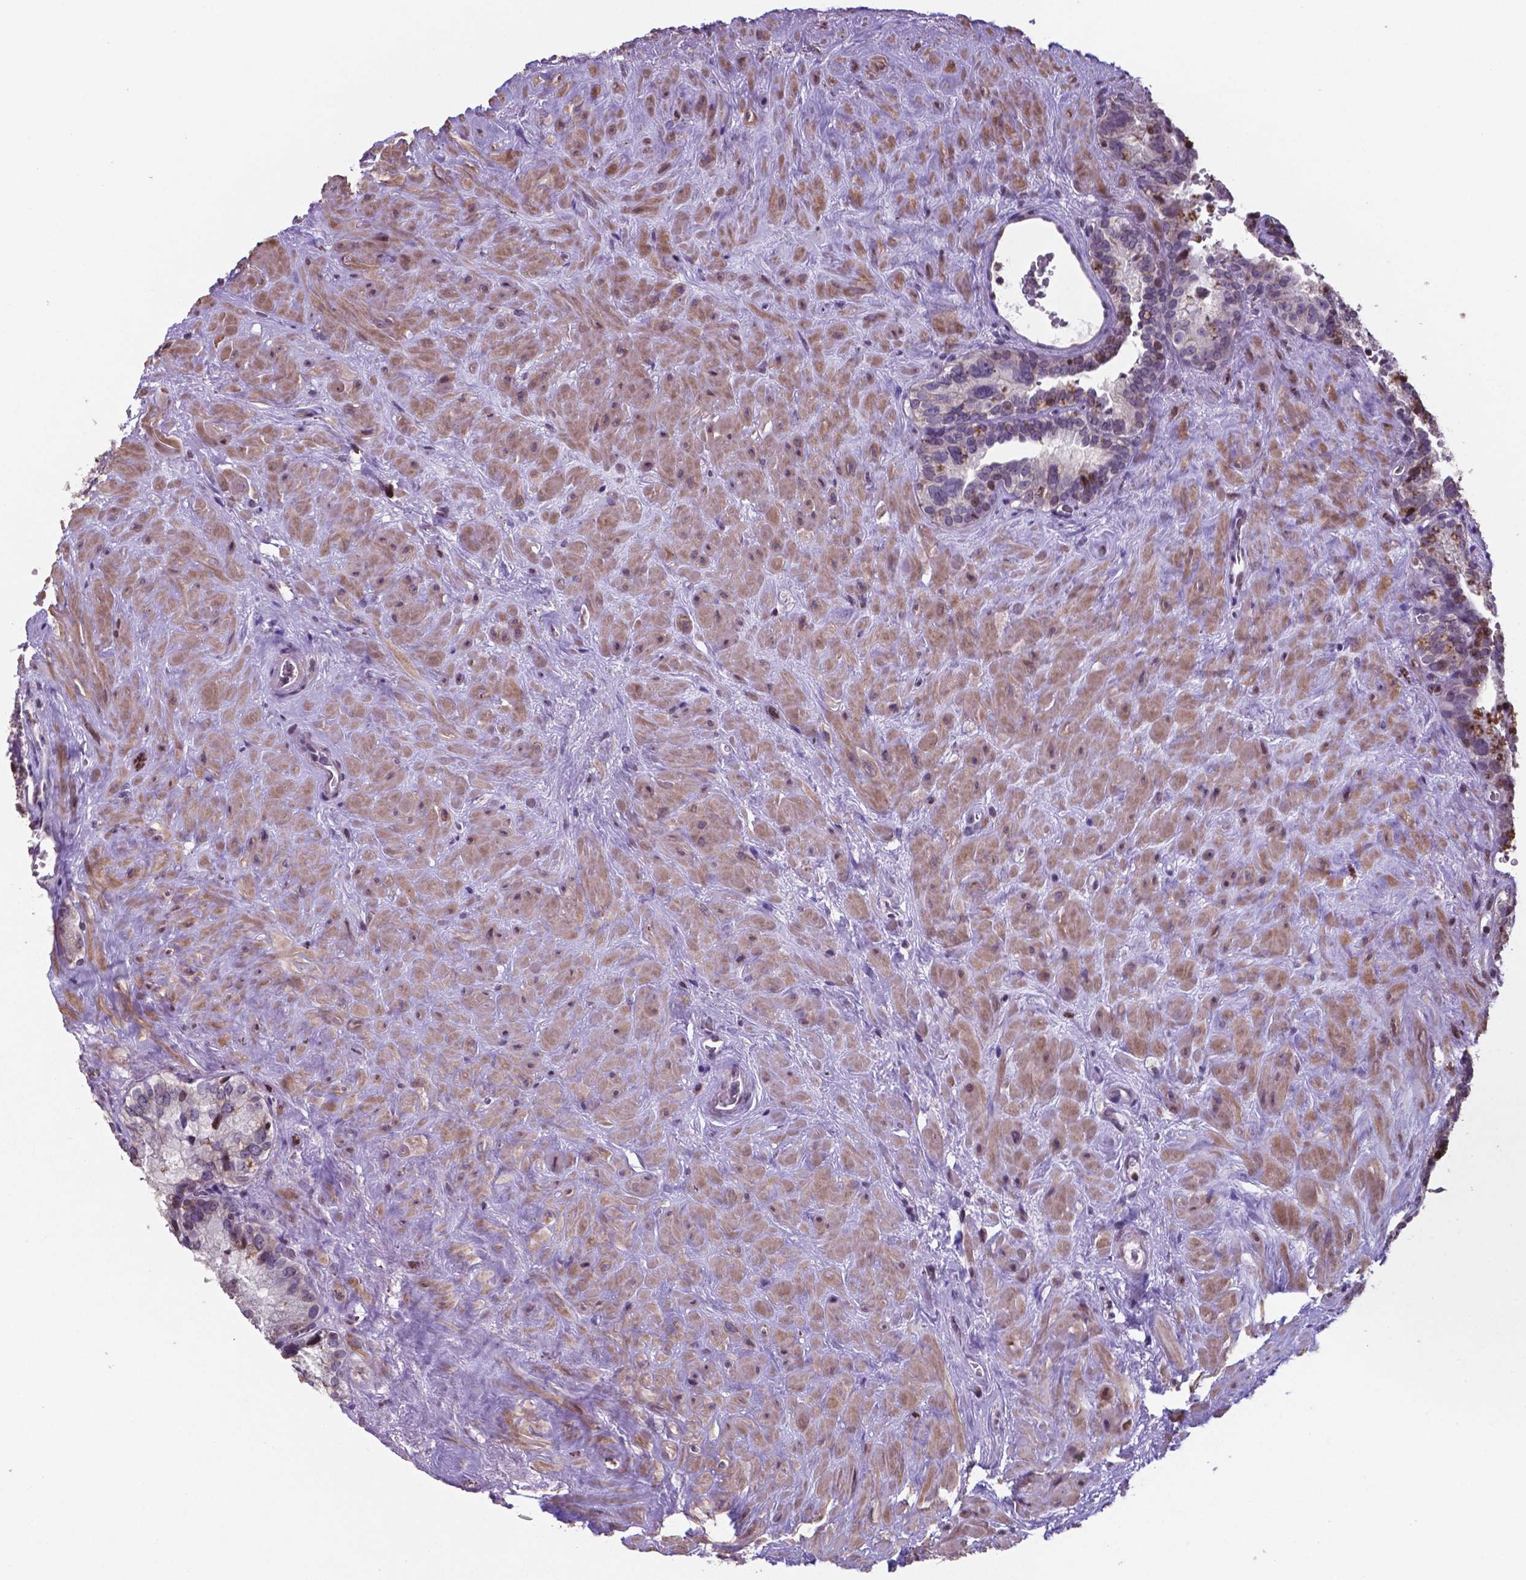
{"staining": {"intensity": "negative", "quantity": "none", "location": "none"}, "tissue": "seminal vesicle", "cell_type": "Glandular cells", "image_type": "normal", "snomed": [{"axis": "morphology", "description": "Normal tissue, NOS"}, {"axis": "topography", "description": "Prostate"}, {"axis": "topography", "description": "Seminal veicle"}], "caption": "Protein analysis of benign seminal vesicle demonstrates no significant expression in glandular cells.", "gene": "MLC1", "patient": {"sex": "male", "age": 71}}